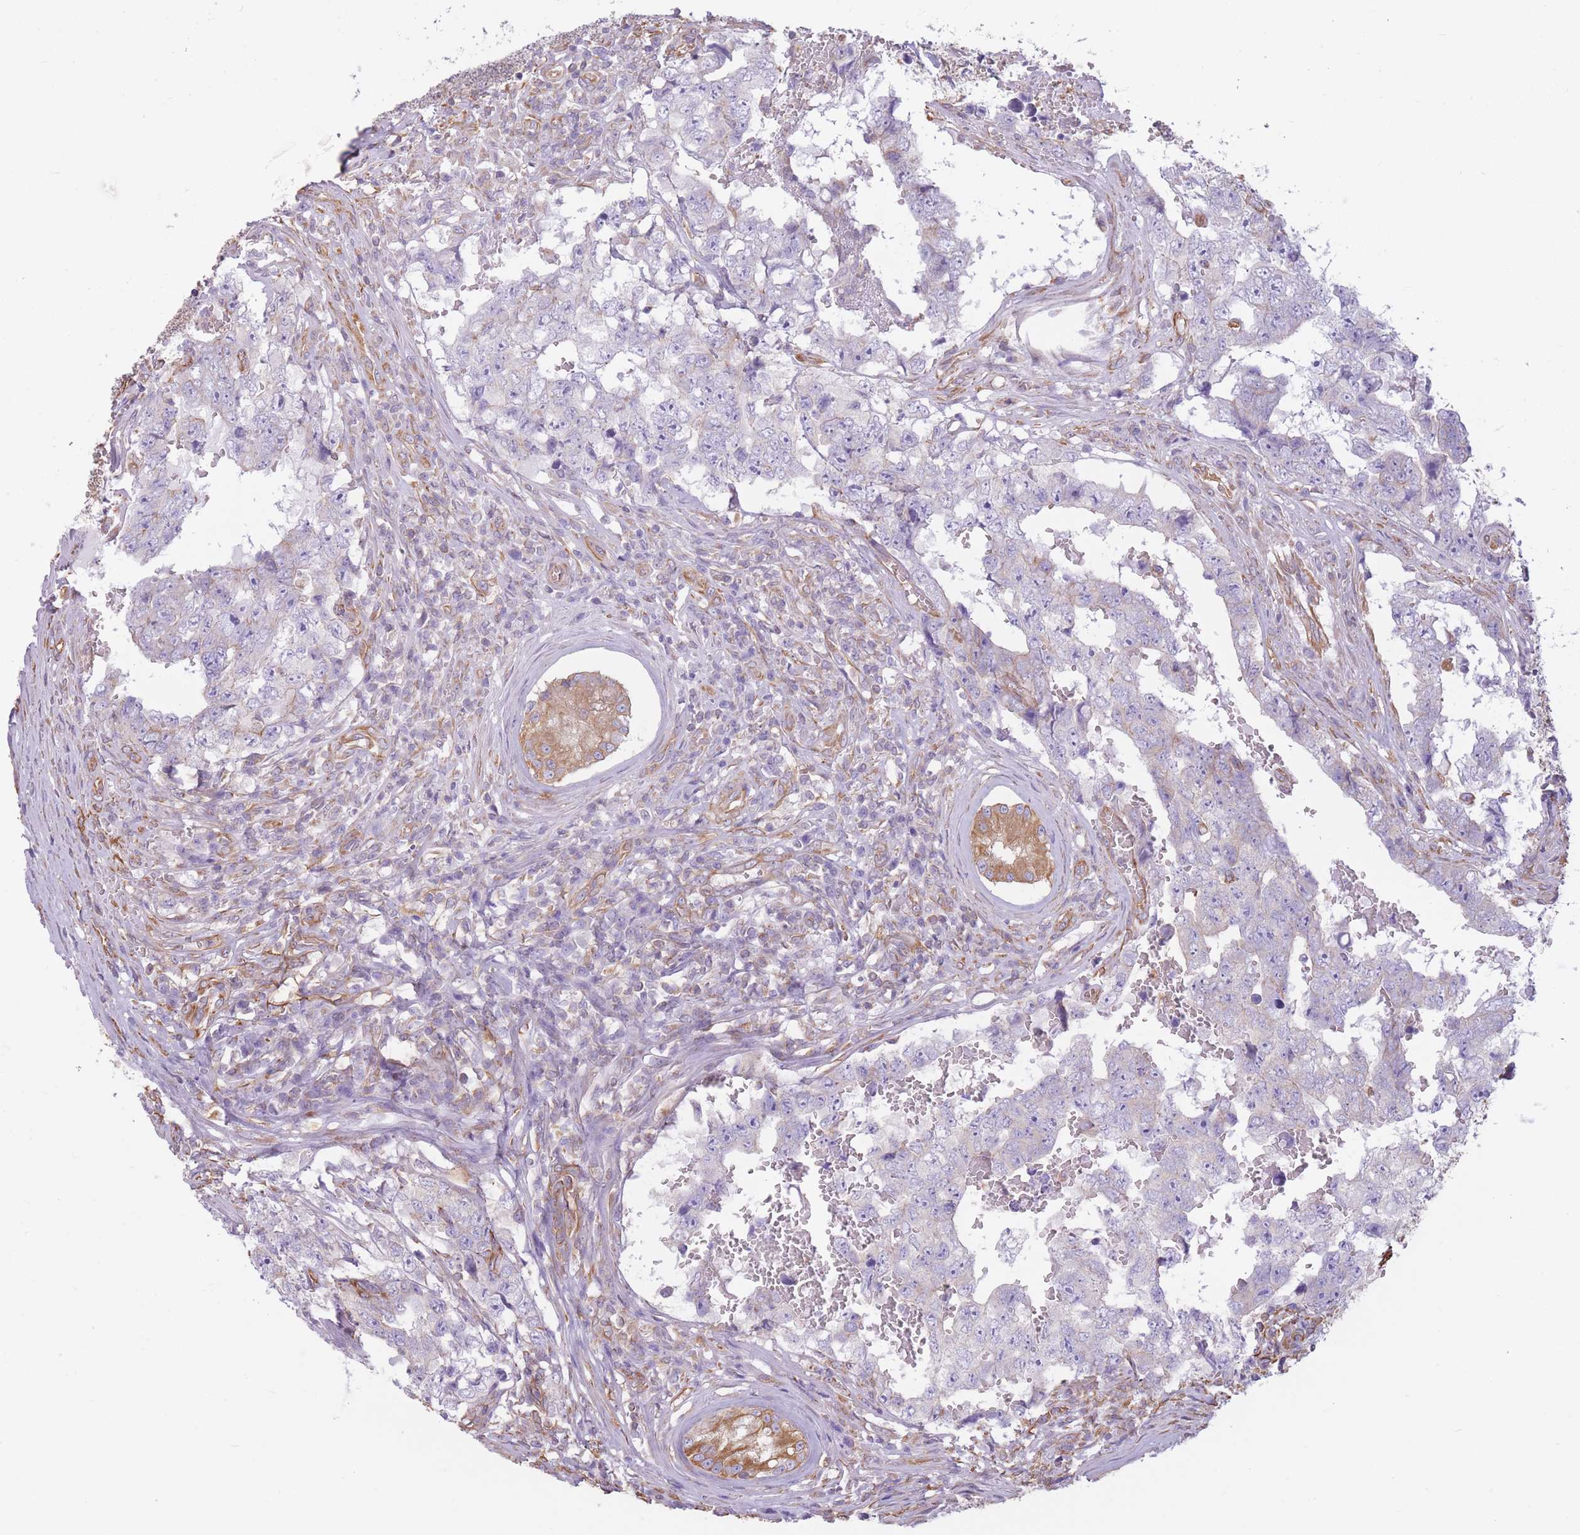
{"staining": {"intensity": "negative", "quantity": "none", "location": "none"}, "tissue": "testis cancer", "cell_type": "Tumor cells", "image_type": "cancer", "snomed": [{"axis": "morphology", "description": "Carcinoma, Embryonal, NOS"}, {"axis": "topography", "description": "Testis"}], "caption": "High magnification brightfield microscopy of embryonal carcinoma (testis) stained with DAB (brown) and counterstained with hematoxylin (blue): tumor cells show no significant staining.", "gene": "ADD1", "patient": {"sex": "male", "age": 25}}